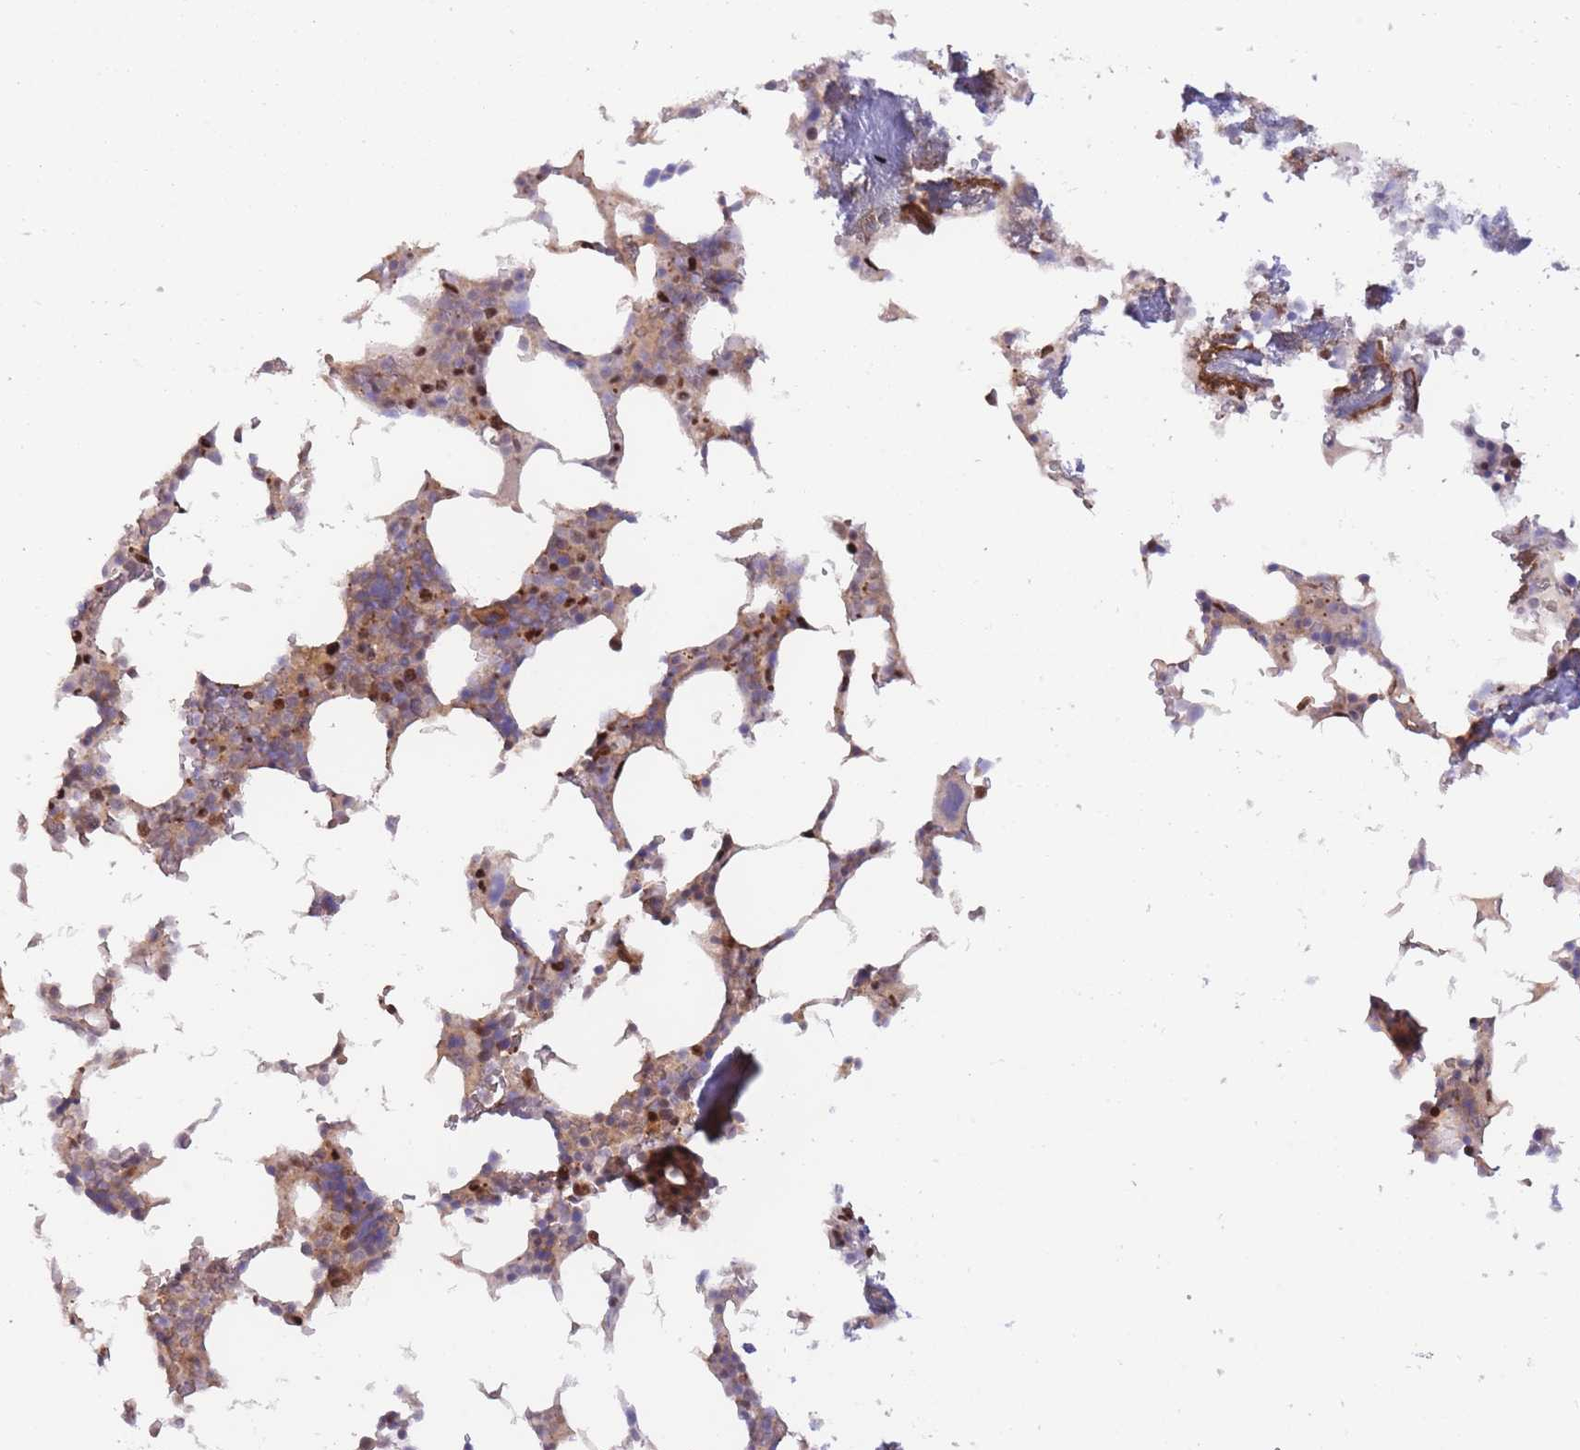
{"staining": {"intensity": "moderate", "quantity": "<25%", "location": "nuclear"}, "tissue": "bone marrow", "cell_type": "Hematopoietic cells", "image_type": "normal", "snomed": [{"axis": "morphology", "description": "Normal tissue, NOS"}, {"axis": "topography", "description": "Bone marrow"}], "caption": "Immunohistochemistry micrograph of unremarkable human bone marrow stained for a protein (brown), which shows low levels of moderate nuclear positivity in about <25% of hematopoietic cells.", "gene": "NSFL1C", "patient": {"sex": "male", "age": 64}}